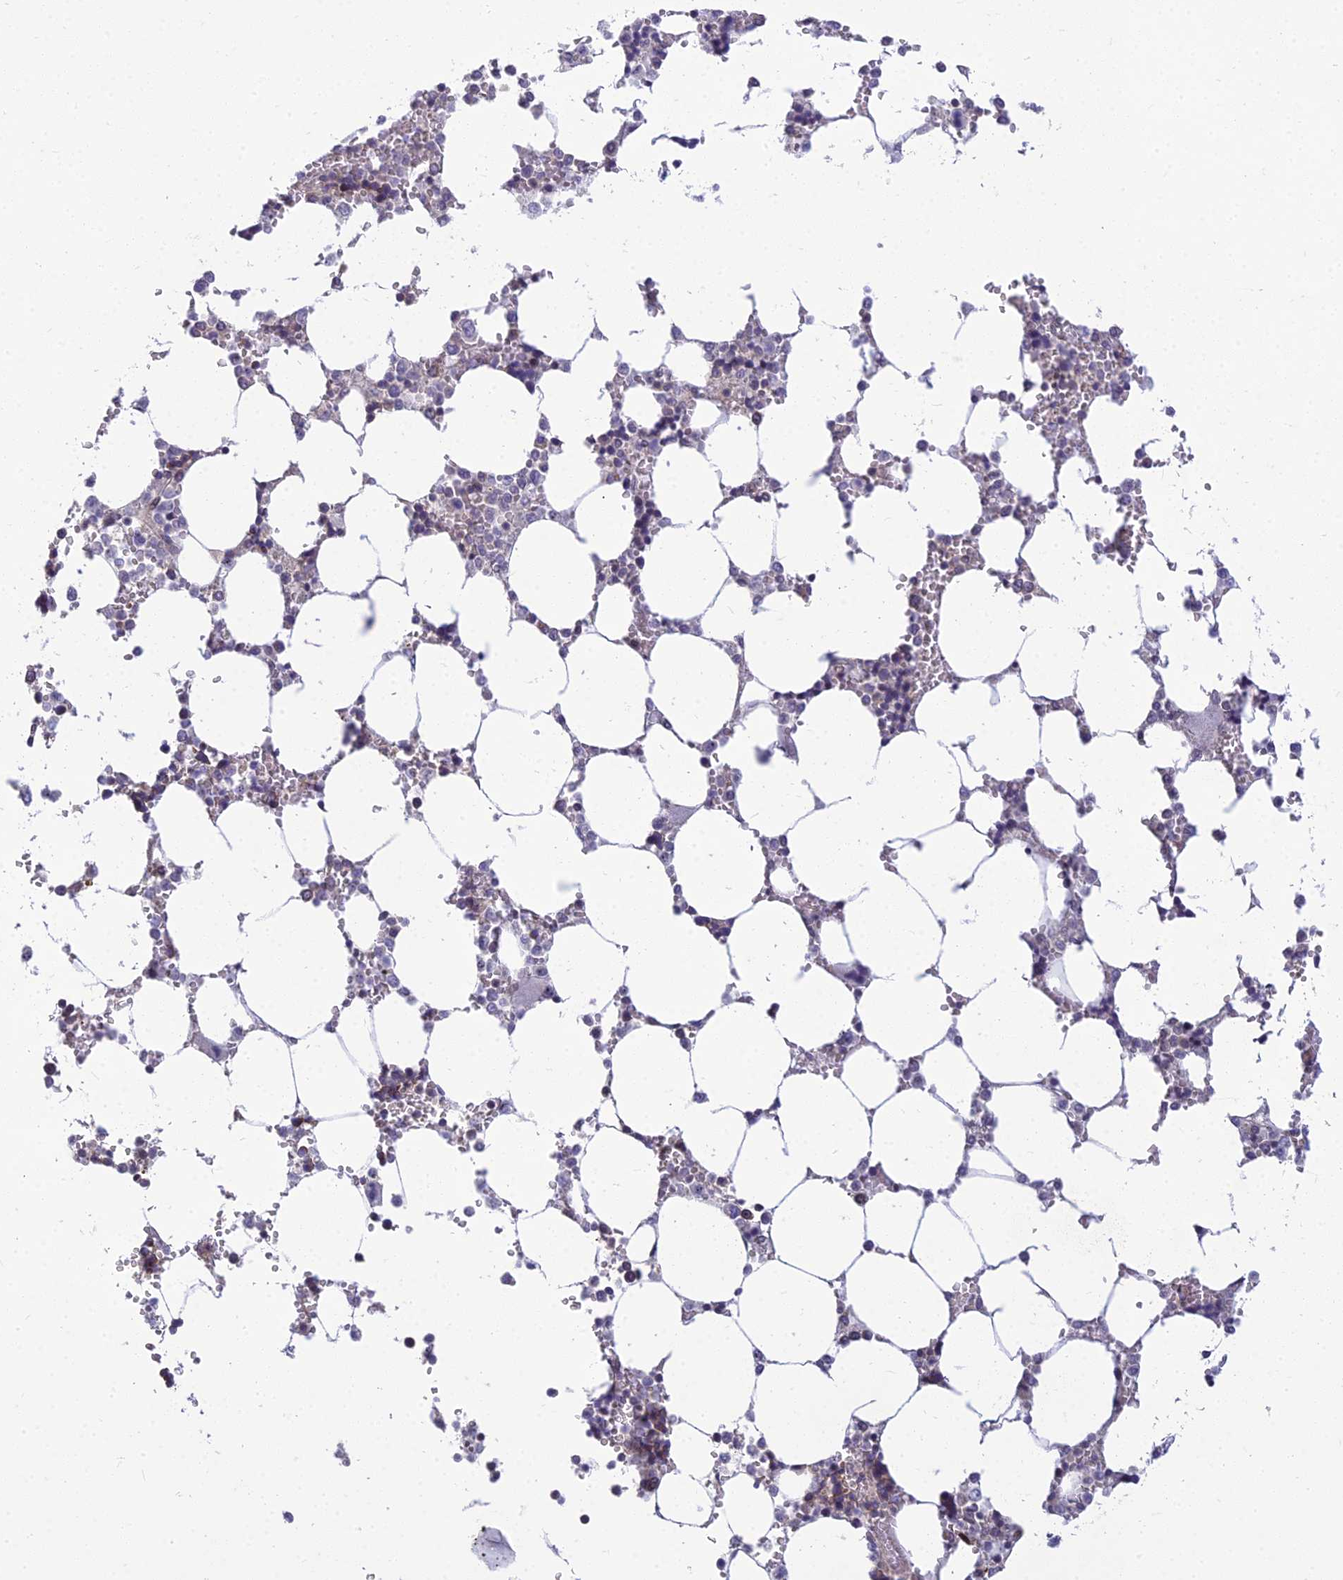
{"staining": {"intensity": "weak", "quantity": "25%-75%", "location": "cytoplasmic/membranous"}, "tissue": "bone marrow", "cell_type": "Hematopoietic cells", "image_type": "normal", "snomed": [{"axis": "morphology", "description": "Normal tissue, NOS"}, {"axis": "topography", "description": "Bone marrow"}], "caption": "IHC of normal human bone marrow displays low levels of weak cytoplasmic/membranous expression in approximately 25%-75% of hematopoietic cells. (DAB IHC with brightfield microscopy, high magnification).", "gene": "DTX2", "patient": {"sex": "male", "age": 64}}